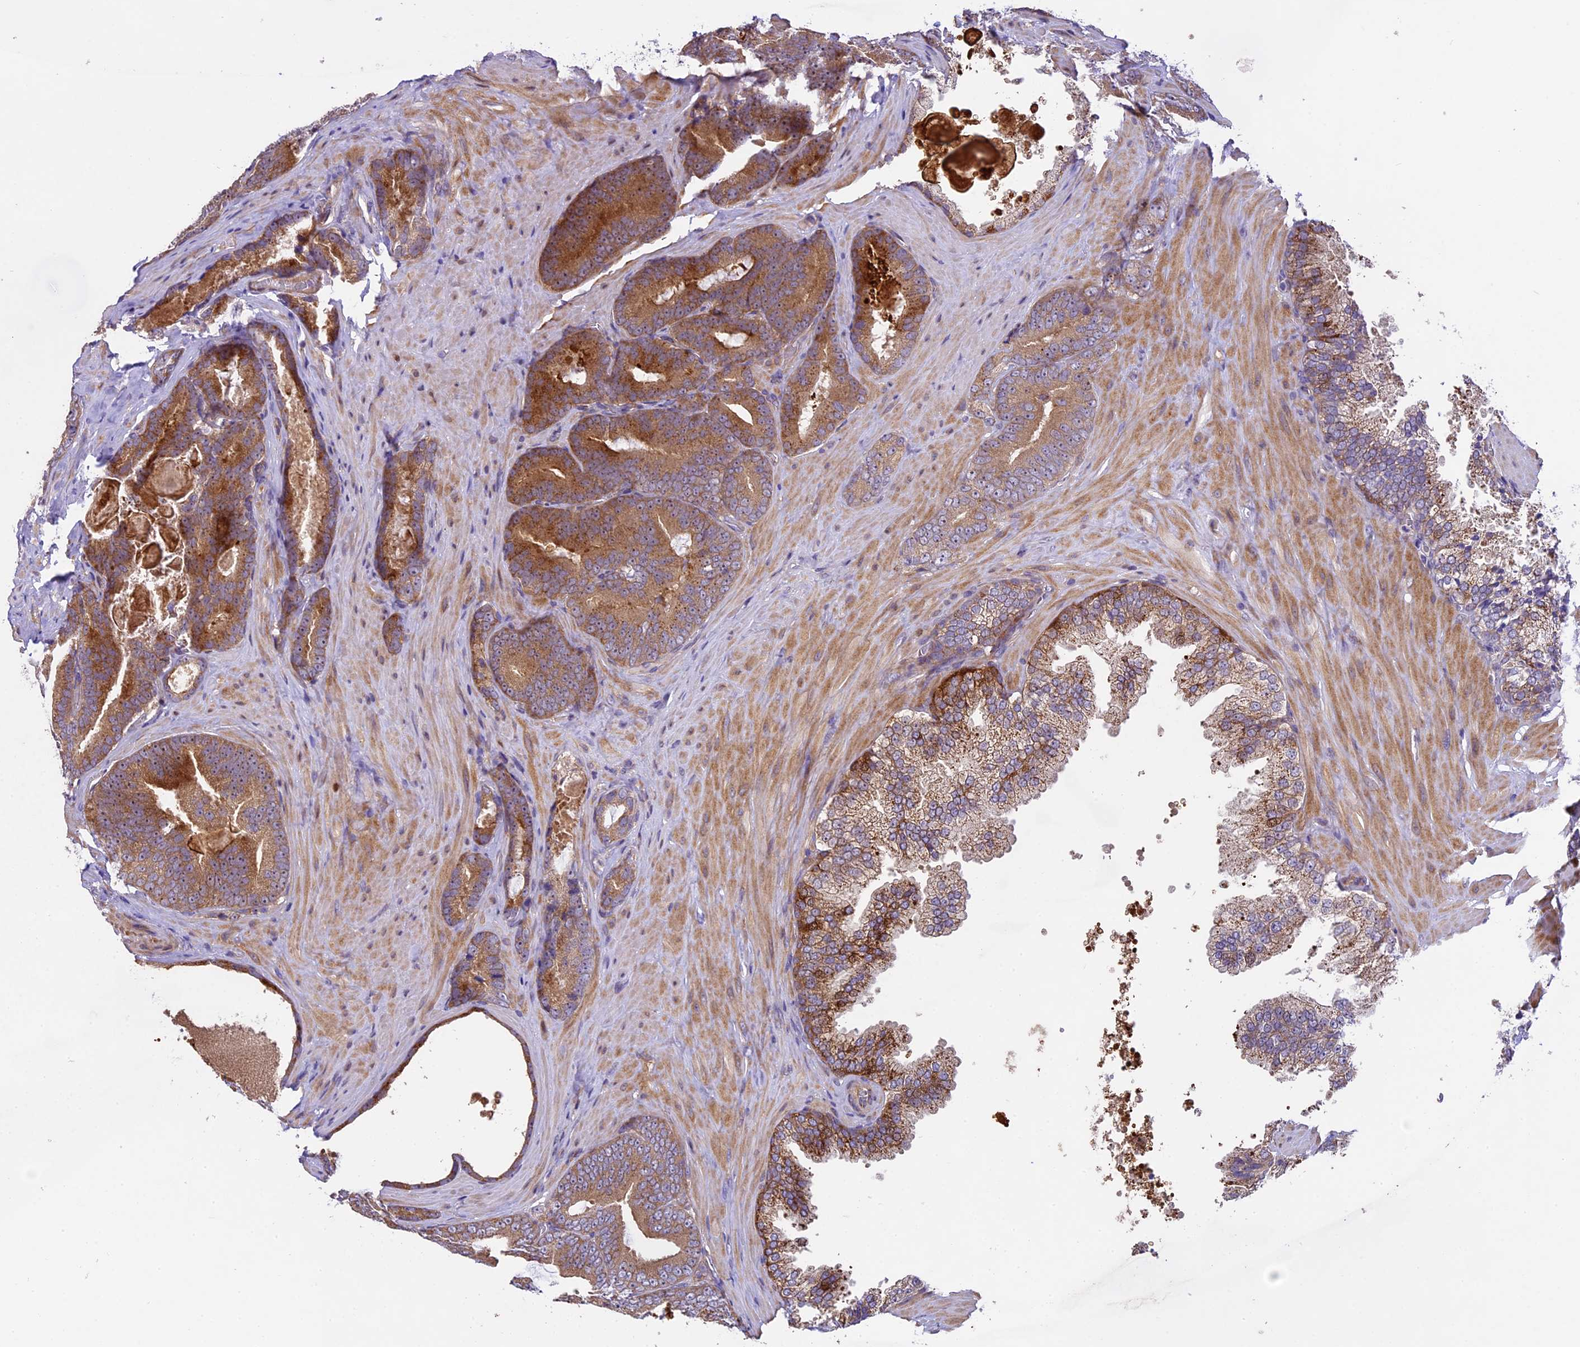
{"staining": {"intensity": "moderate", "quantity": ">75%", "location": "cytoplasmic/membranous"}, "tissue": "prostate cancer", "cell_type": "Tumor cells", "image_type": "cancer", "snomed": [{"axis": "morphology", "description": "Adenocarcinoma, High grade"}, {"axis": "topography", "description": "Prostate"}], "caption": "This photomicrograph shows immunohistochemistry (IHC) staining of prostate cancer (high-grade adenocarcinoma), with medium moderate cytoplasmic/membranous staining in about >75% of tumor cells.", "gene": "SPIRE1", "patient": {"sex": "male", "age": 66}}